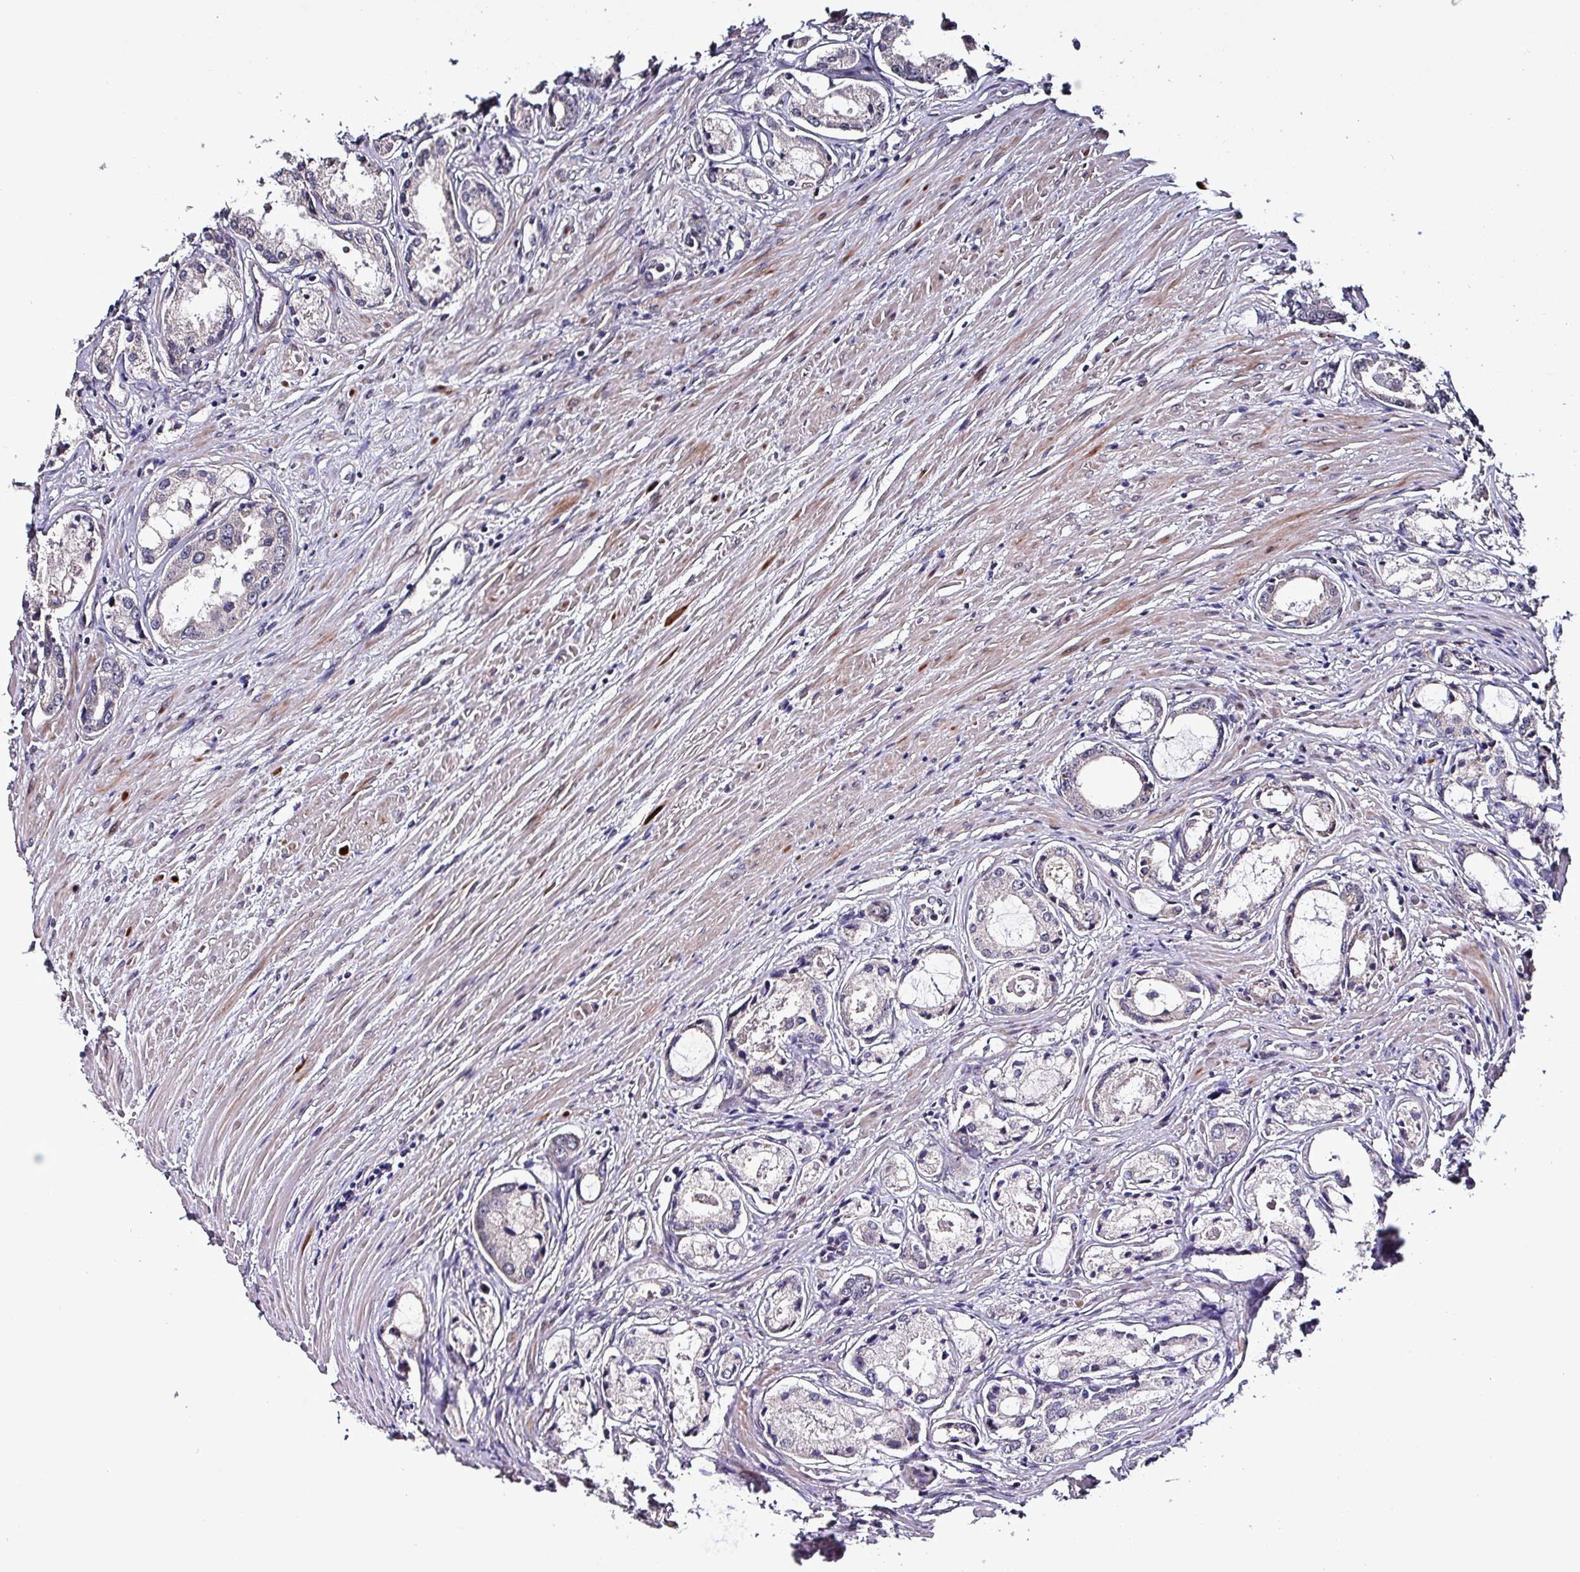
{"staining": {"intensity": "negative", "quantity": "none", "location": "none"}, "tissue": "prostate cancer", "cell_type": "Tumor cells", "image_type": "cancer", "snomed": [{"axis": "morphology", "description": "Adenocarcinoma, Low grade"}, {"axis": "topography", "description": "Prostate"}], "caption": "Protein analysis of low-grade adenocarcinoma (prostate) shows no significant expression in tumor cells.", "gene": "GRAPL", "patient": {"sex": "male", "age": 68}}